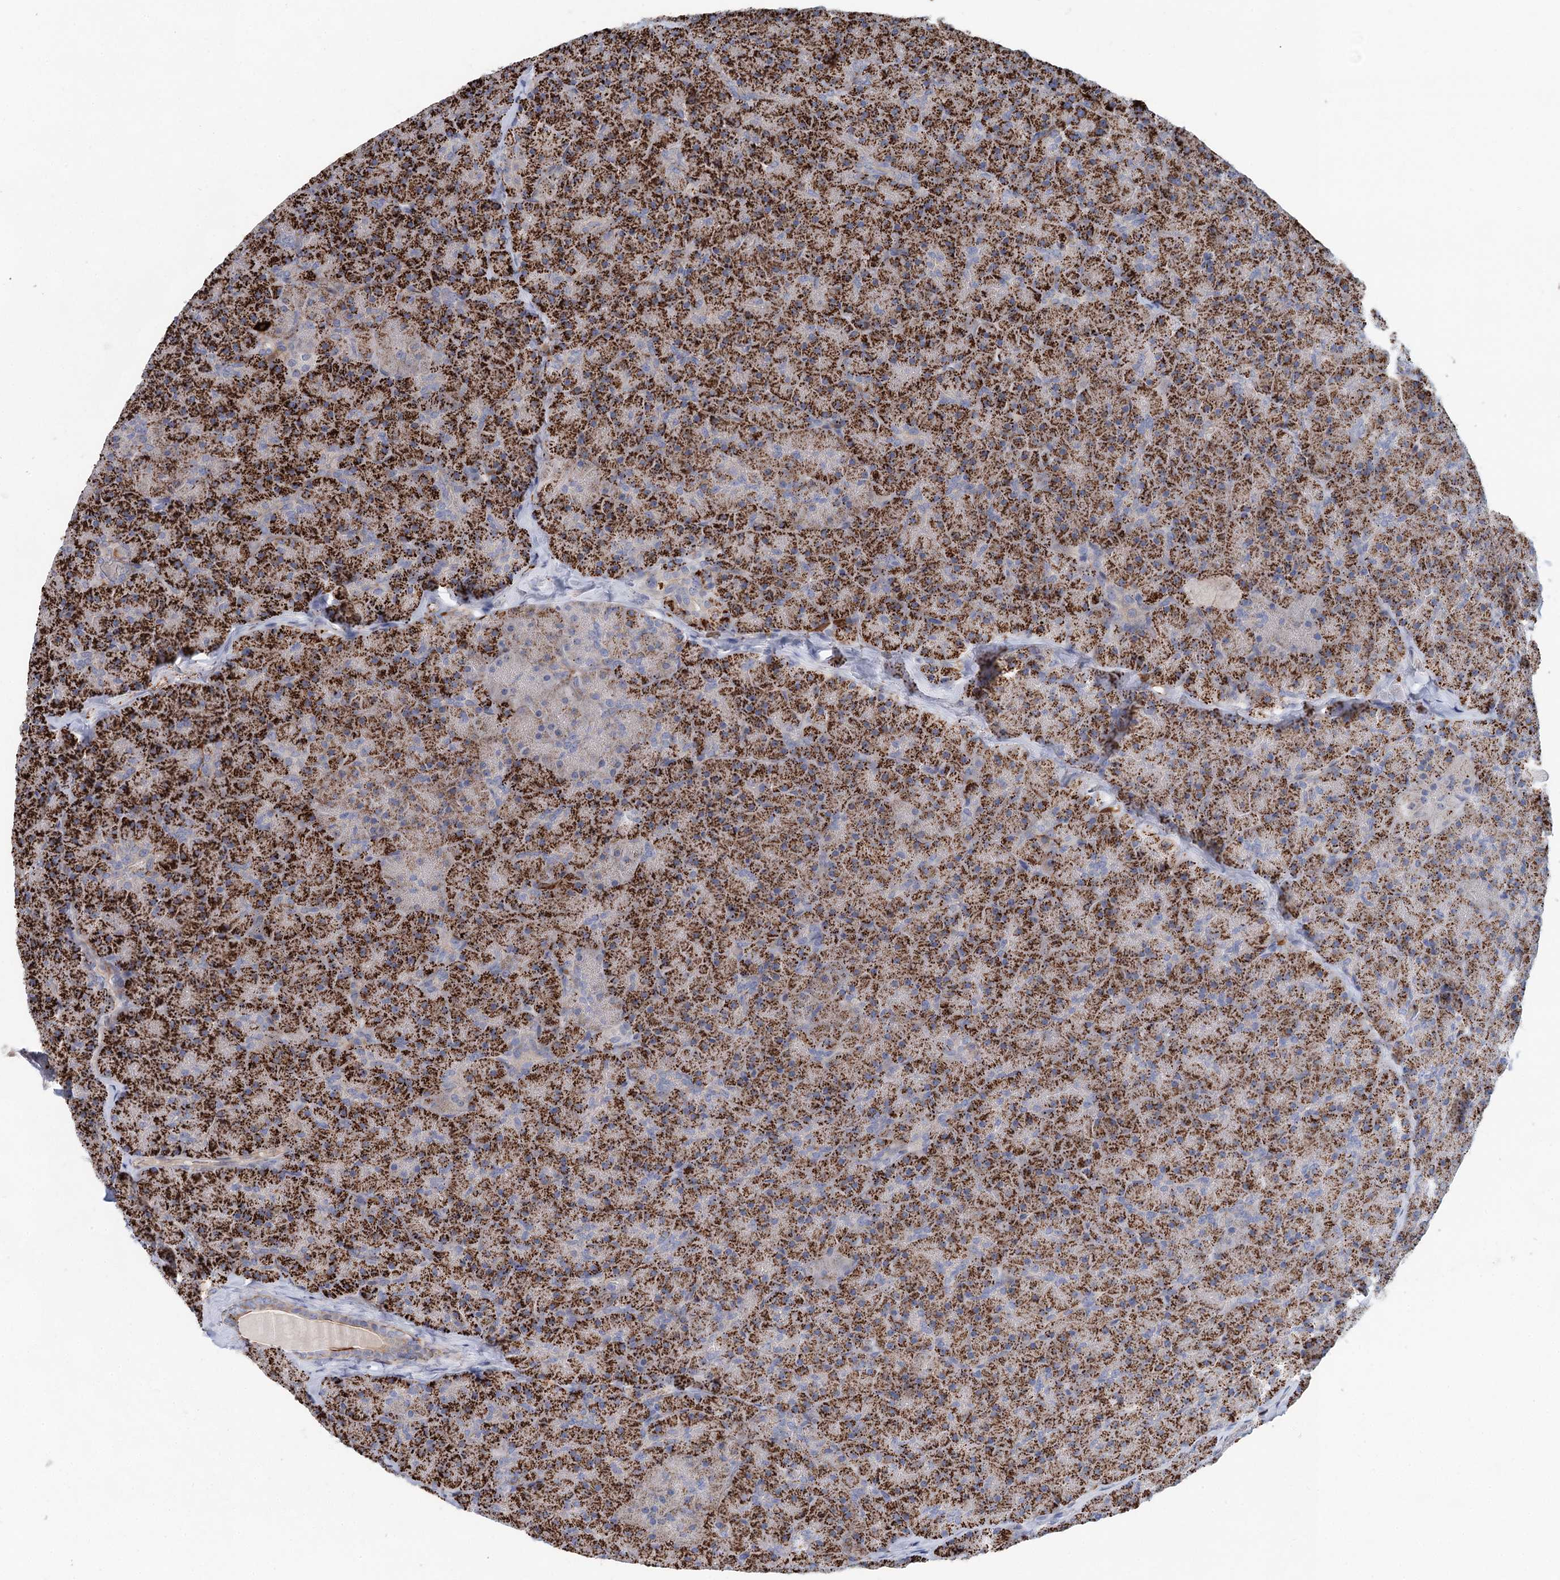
{"staining": {"intensity": "moderate", "quantity": ">75%", "location": "cytoplasmic/membranous"}, "tissue": "pancreas", "cell_type": "Exocrine glandular cells", "image_type": "normal", "snomed": [{"axis": "morphology", "description": "Normal tissue, NOS"}, {"axis": "topography", "description": "Pancreas"}], "caption": "Normal pancreas exhibits moderate cytoplasmic/membranous staining in approximately >75% of exocrine glandular cells, visualized by immunohistochemistry. (brown staining indicates protein expression, while blue staining denotes nuclei).", "gene": "SLC19A3", "patient": {"sex": "male", "age": 36}}